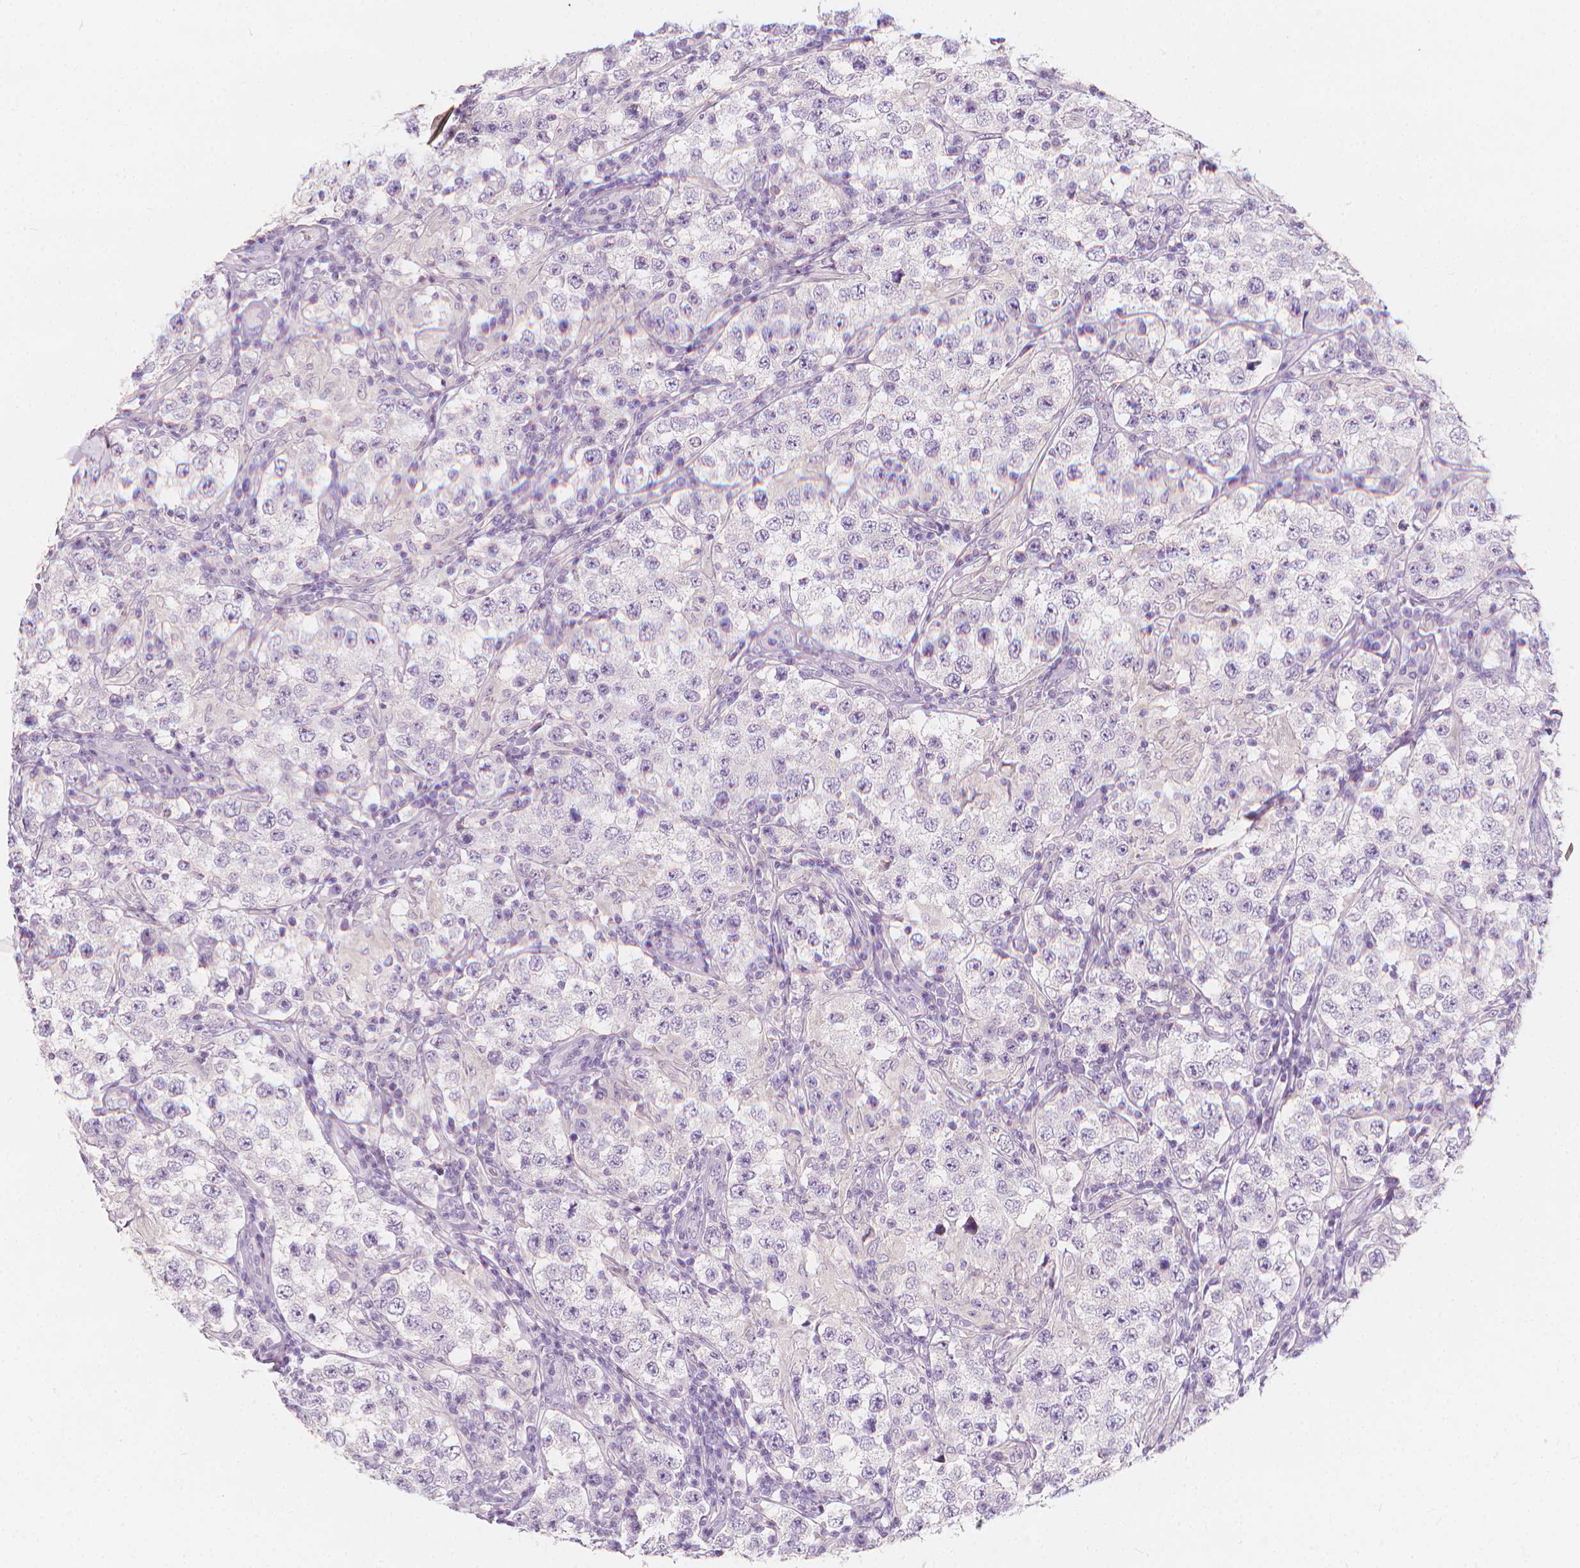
{"staining": {"intensity": "negative", "quantity": "none", "location": "none"}, "tissue": "testis cancer", "cell_type": "Tumor cells", "image_type": "cancer", "snomed": [{"axis": "morphology", "description": "Seminoma, NOS"}, {"axis": "morphology", "description": "Carcinoma, Embryonal, NOS"}, {"axis": "topography", "description": "Testis"}], "caption": "Tumor cells are negative for protein expression in human testis cancer.", "gene": "RBFOX1", "patient": {"sex": "male", "age": 41}}